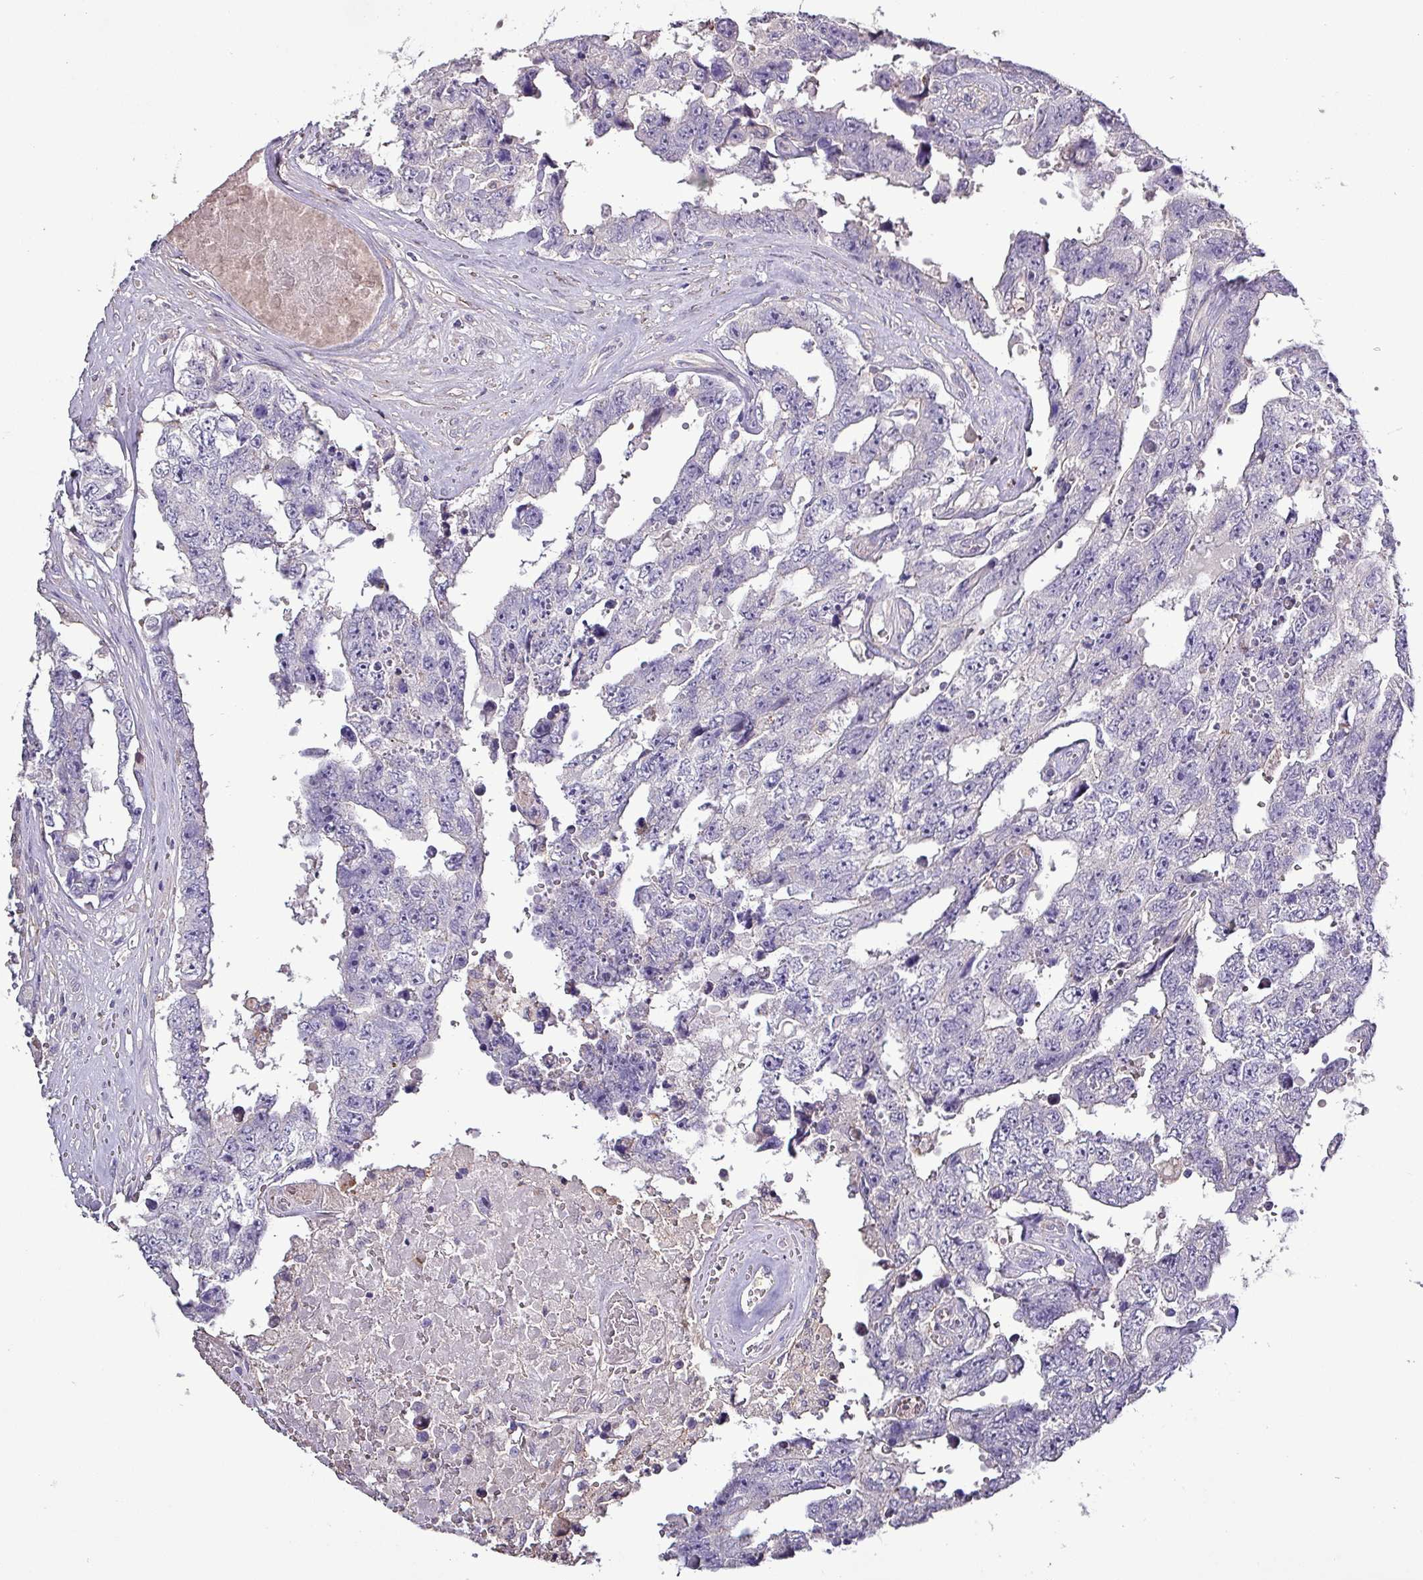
{"staining": {"intensity": "negative", "quantity": "none", "location": "none"}, "tissue": "testis cancer", "cell_type": "Tumor cells", "image_type": "cancer", "snomed": [{"axis": "morphology", "description": "Normal tissue, NOS"}, {"axis": "morphology", "description": "Carcinoma, Embryonal, NOS"}, {"axis": "topography", "description": "Testis"}, {"axis": "topography", "description": "Epididymis"}], "caption": "Testis cancer (embryonal carcinoma) was stained to show a protein in brown. There is no significant positivity in tumor cells.", "gene": "HTRA4", "patient": {"sex": "male", "age": 25}}